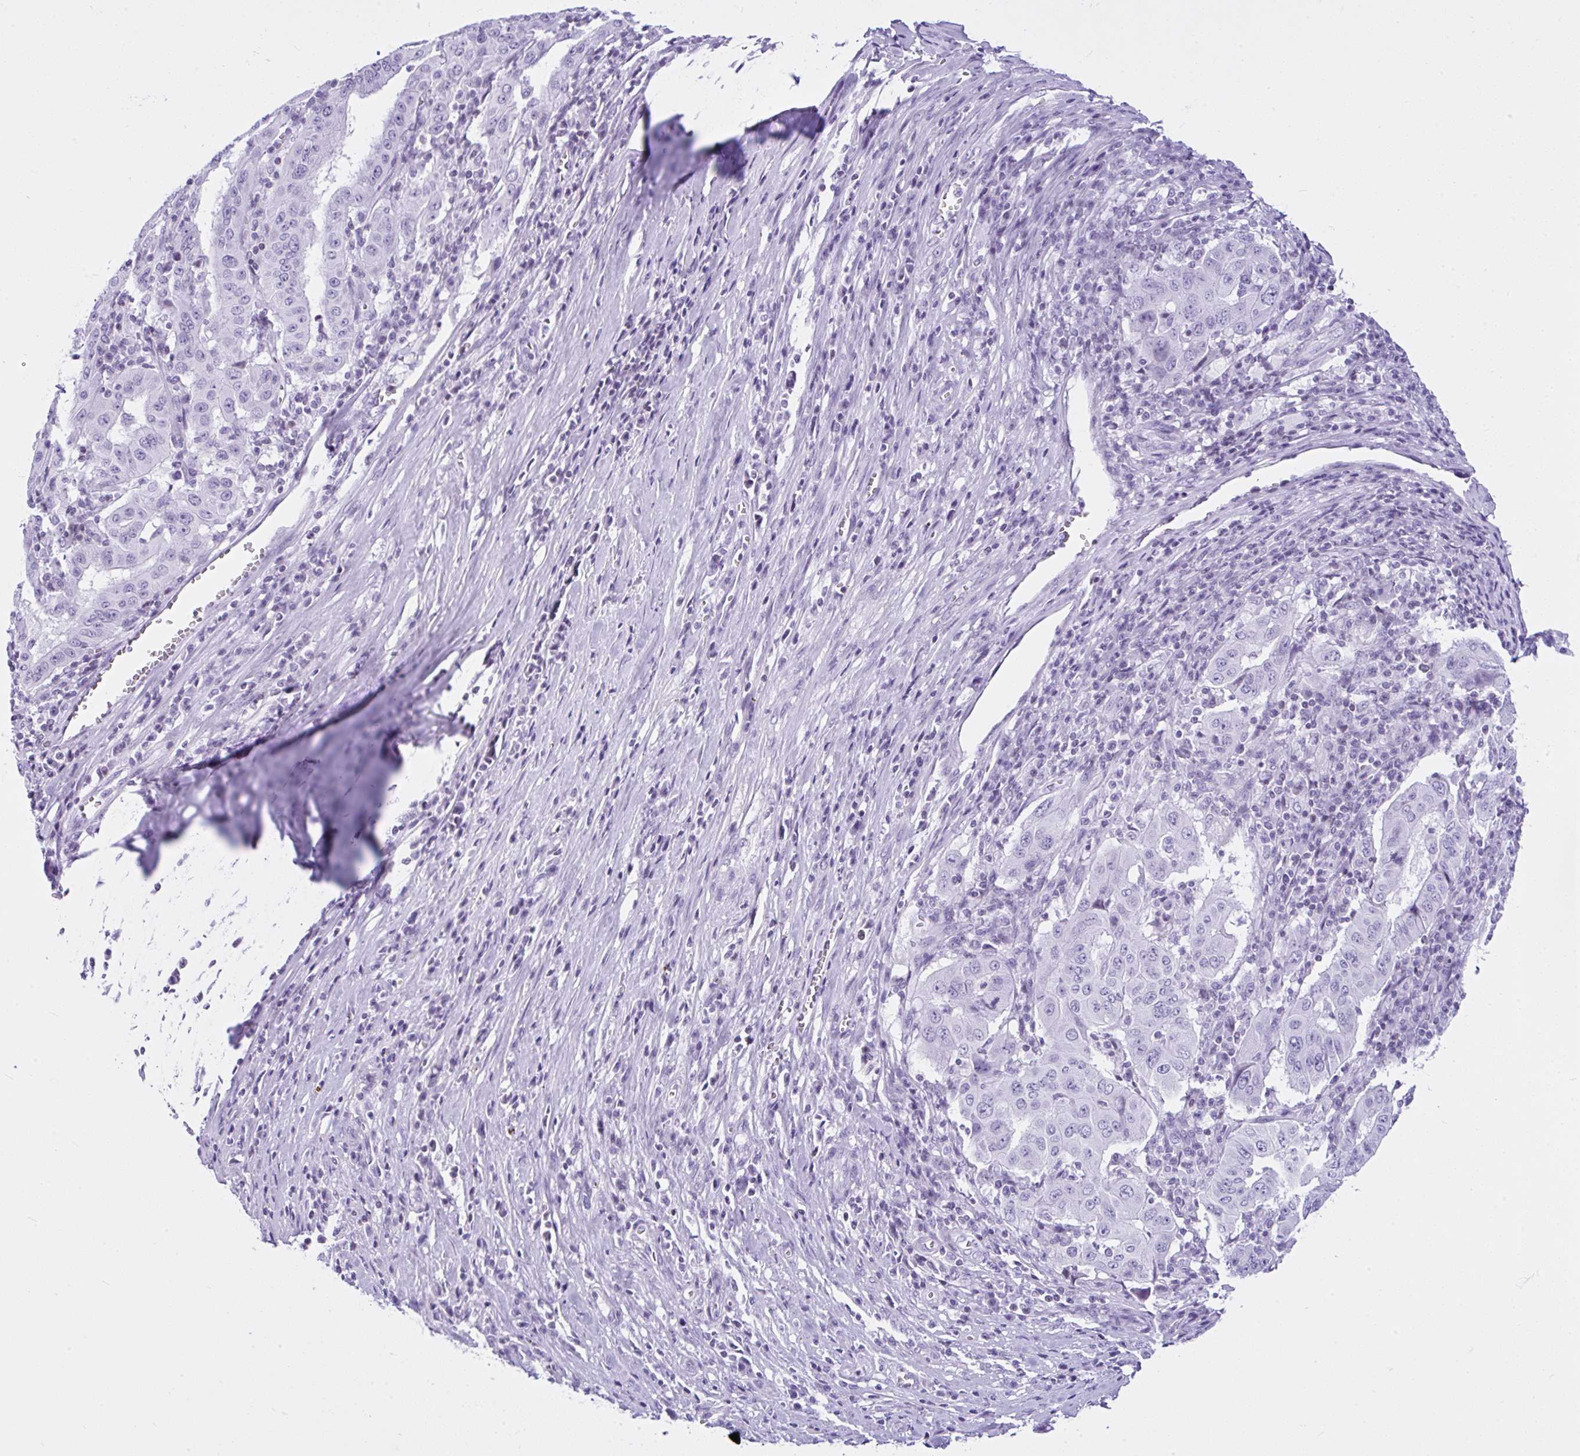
{"staining": {"intensity": "negative", "quantity": "none", "location": "none"}, "tissue": "pancreatic cancer", "cell_type": "Tumor cells", "image_type": "cancer", "snomed": [{"axis": "morphology", "description": "Adenocarcinoma, NOS"}, {"axis": "topography", "description": "Pancreas"}], "caption": "IHC histopathology image of neoplastic tissue: pancreatic cancer stained with DAB displays no significant protein positivity in tumor cells.", "gene": "KRT27", "patient": {"sex": "male", "age": 63}}